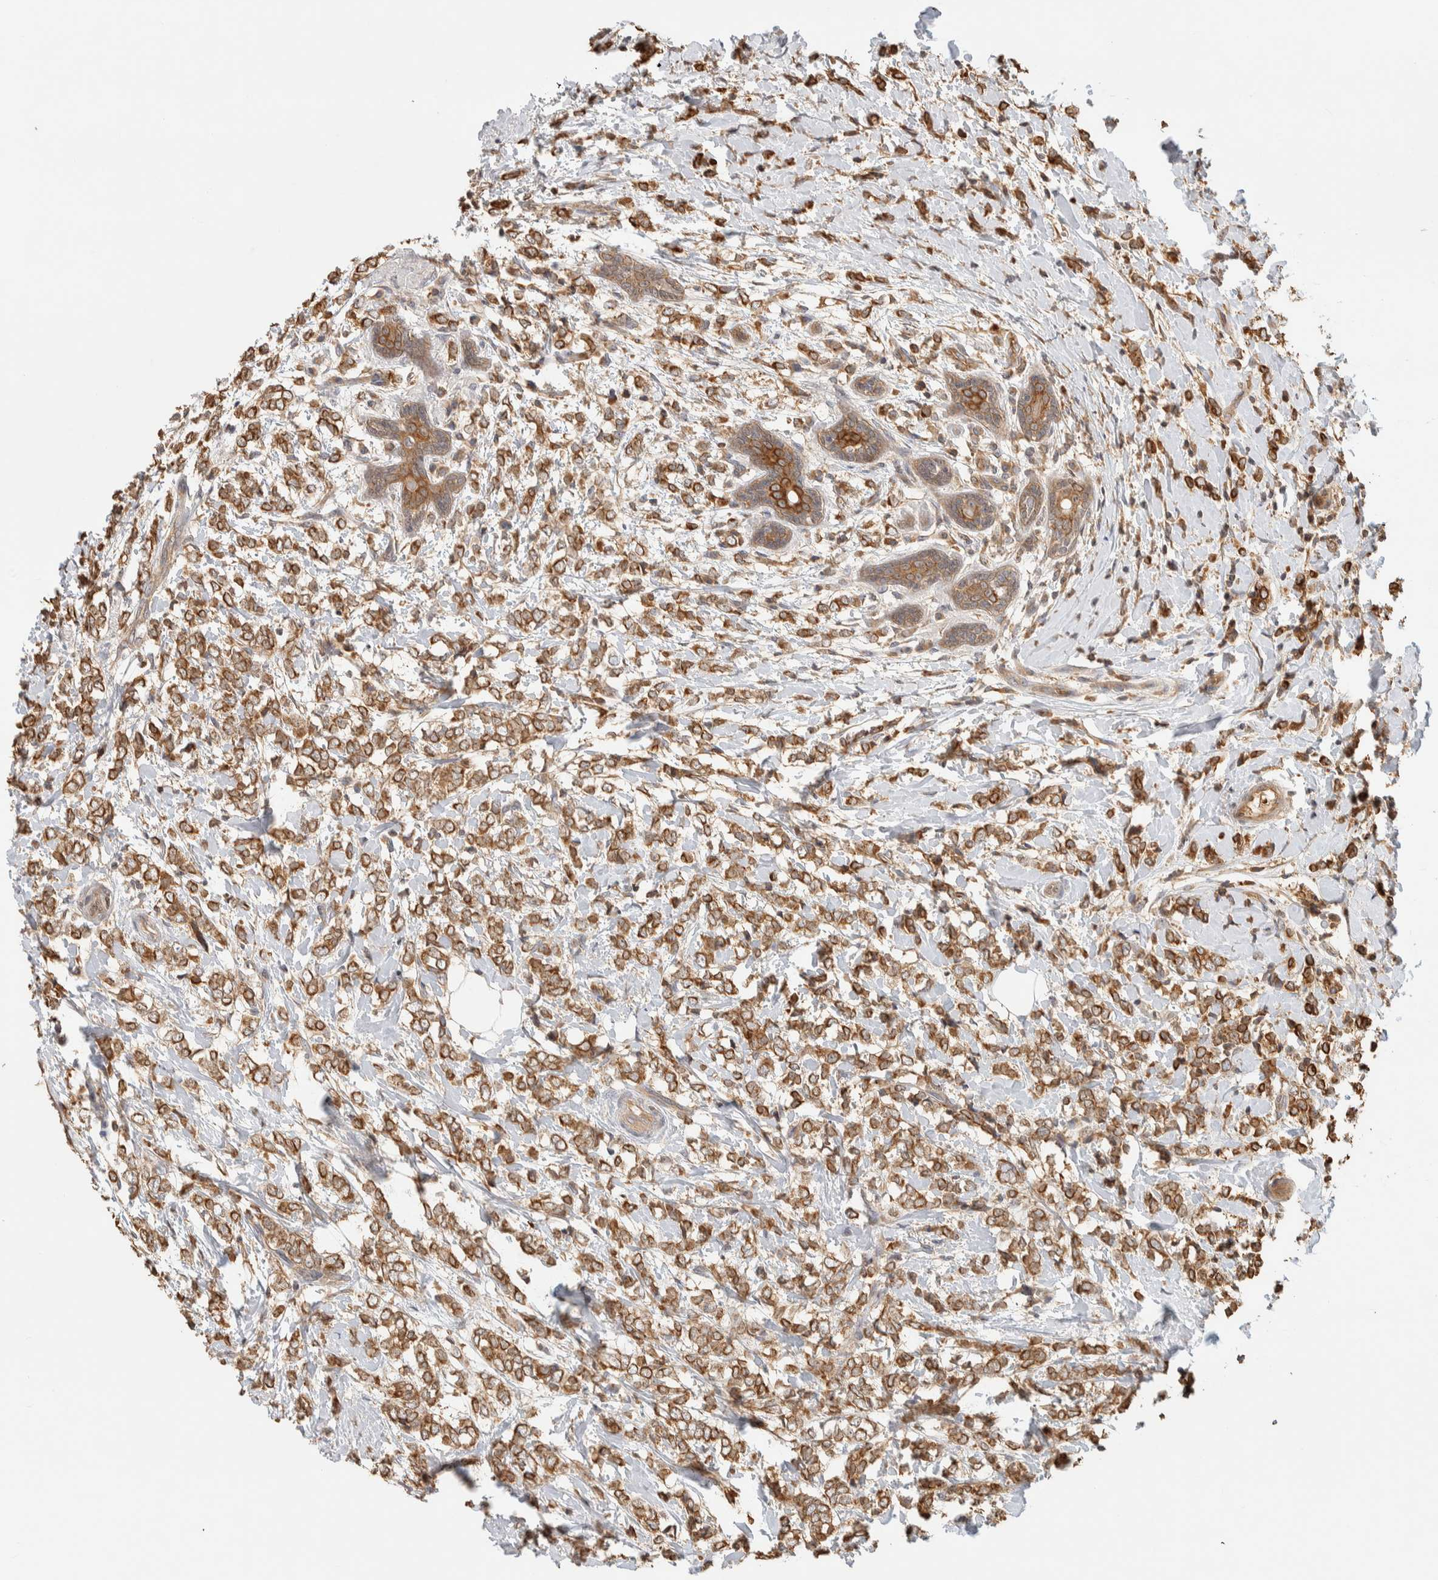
{"staining": {"intensity": "moderate", "quantity": ">75%", "location": "cytoplasmic/membranous"}, "tissue": "breast cancer", "cell_type": "Tumor cells", "image_type": "cancer", "snomed": [{"axis": "morphology", "description": "Normal tissue, NOS"}, {"axis": "morphology", "description": "Lobular carcinoma"}, {"axis": "topography", "description": "Breast"}], "caption": "A brown stain highlights moderate cytoplasmic/membranous expression of a protein in breast cancer (lobular carcinoma) tumor cells.", "gene": "TTI2", "patient": {"sex": "female", "age": 47}}